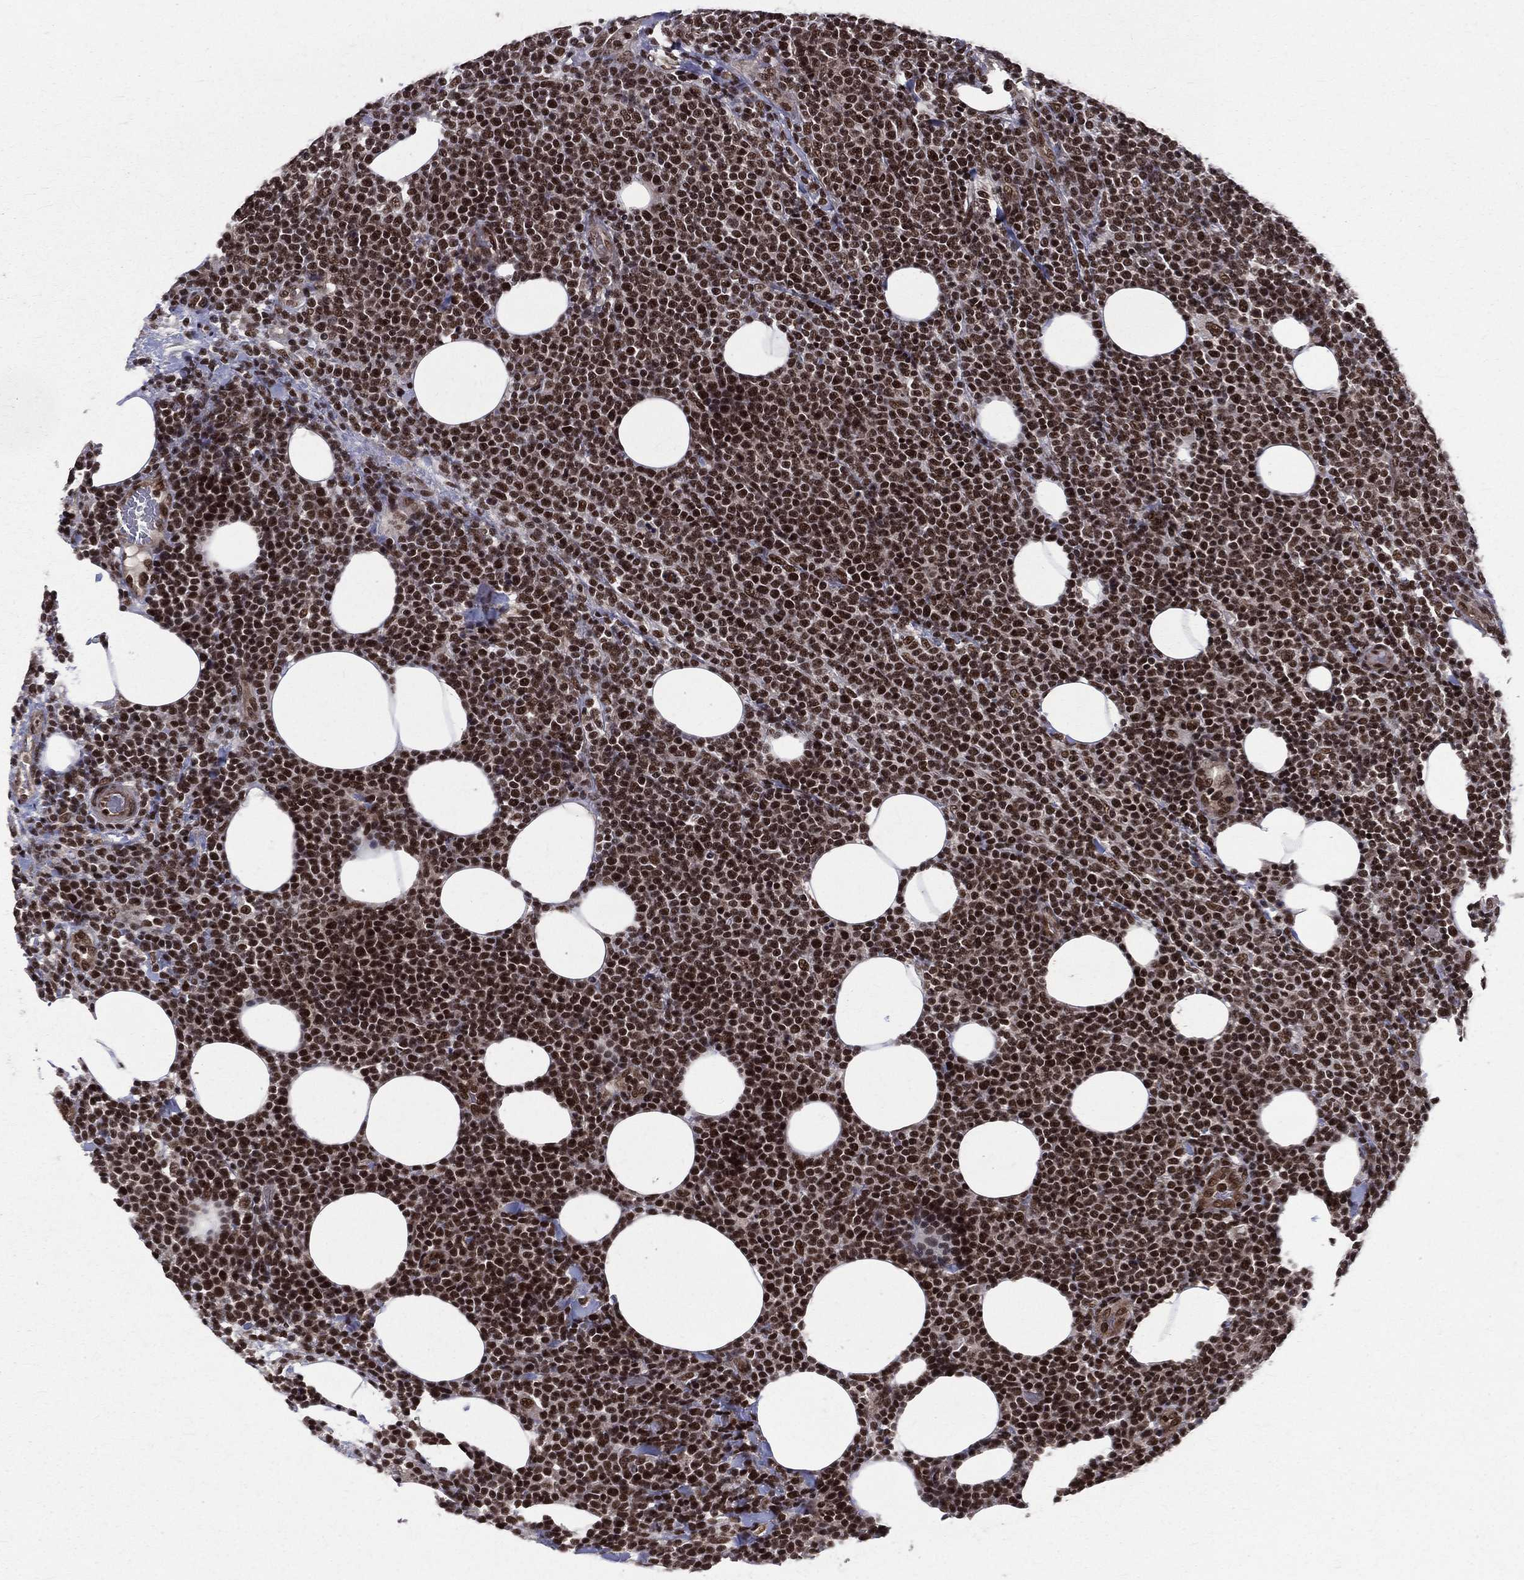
{"staining": {"intensity": "strong", "quantity": ">75%", "location": "nuclear"}, "tissue": "lymphoma", "cell_type": "Tumor cells", "image_type": "cancer", "snomed": [{"axis": "morphology", "description": "Malignant lymphoma, non-Hodgkin's type, High grade"}, {"axis": "topography", "description": "Lymph node"}], "caption": "The image exhibits a brown stain indicating the presence of a protein in the nuclear of tumor cells in lymphoma.", "gene": "SMC3", "patient": {"sex": "male", "age": 61}}